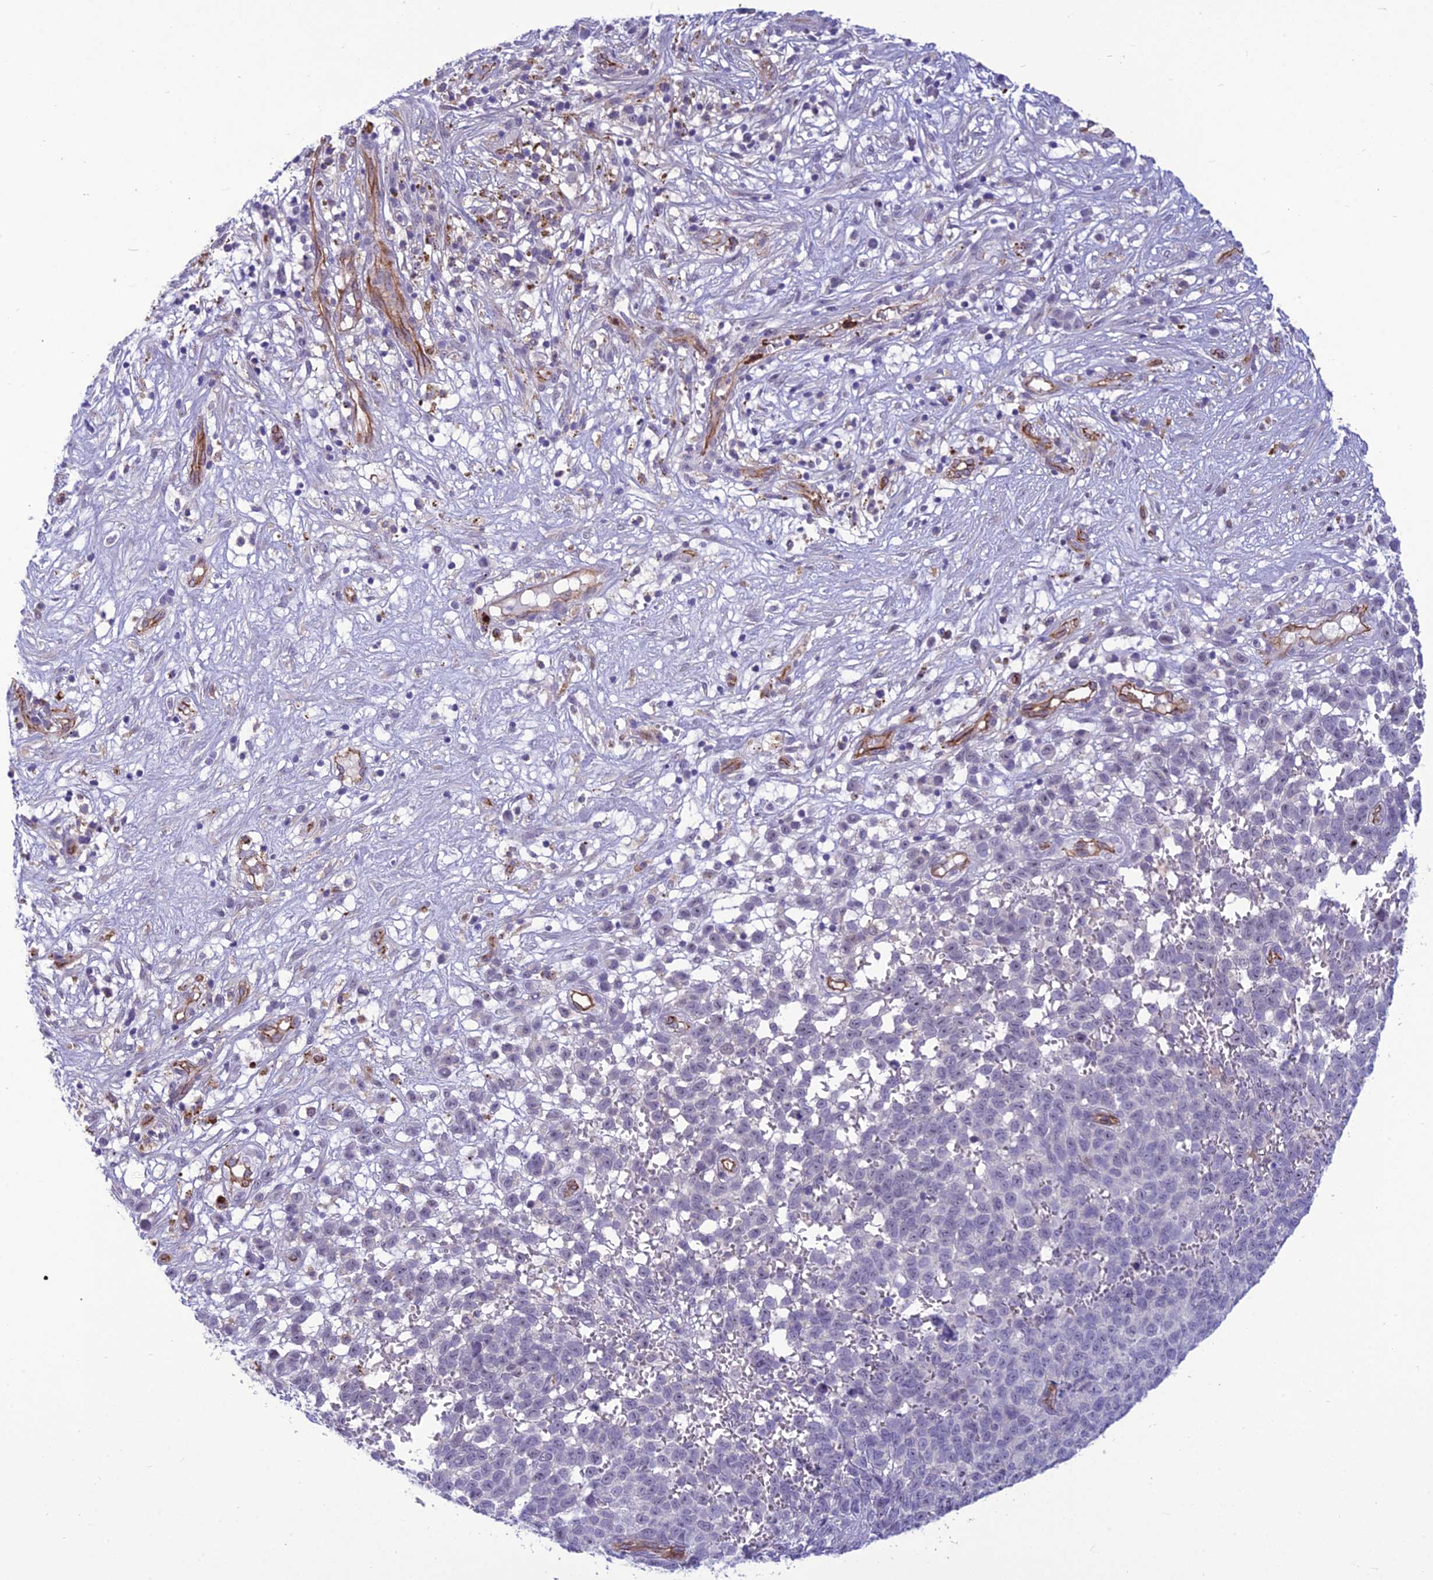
{"staining": {"intensity": "negative", "quantity": "none", "location": "none"}, "tissue": "melanoma", "cell_type": "Tumor cells", "image_type": "cancer", "snomed": [{"axis": "morphology", "description": "Malignant melanoma, NOS"}, {"axis": "topography", "description": "Nose, NOS"}], "caption": "High power microscopy photomicrograph of an immunohistochemistry histopathology image of melanoma, revealing no significant staining in tumor cells. (Stains: DAB immunohistochemistry with hematoxylin counter stain, Microscopy: brightfield microscopy at high magnification).", "gene": "BBS7", "patient": {"sex": "female", "age": 48}}